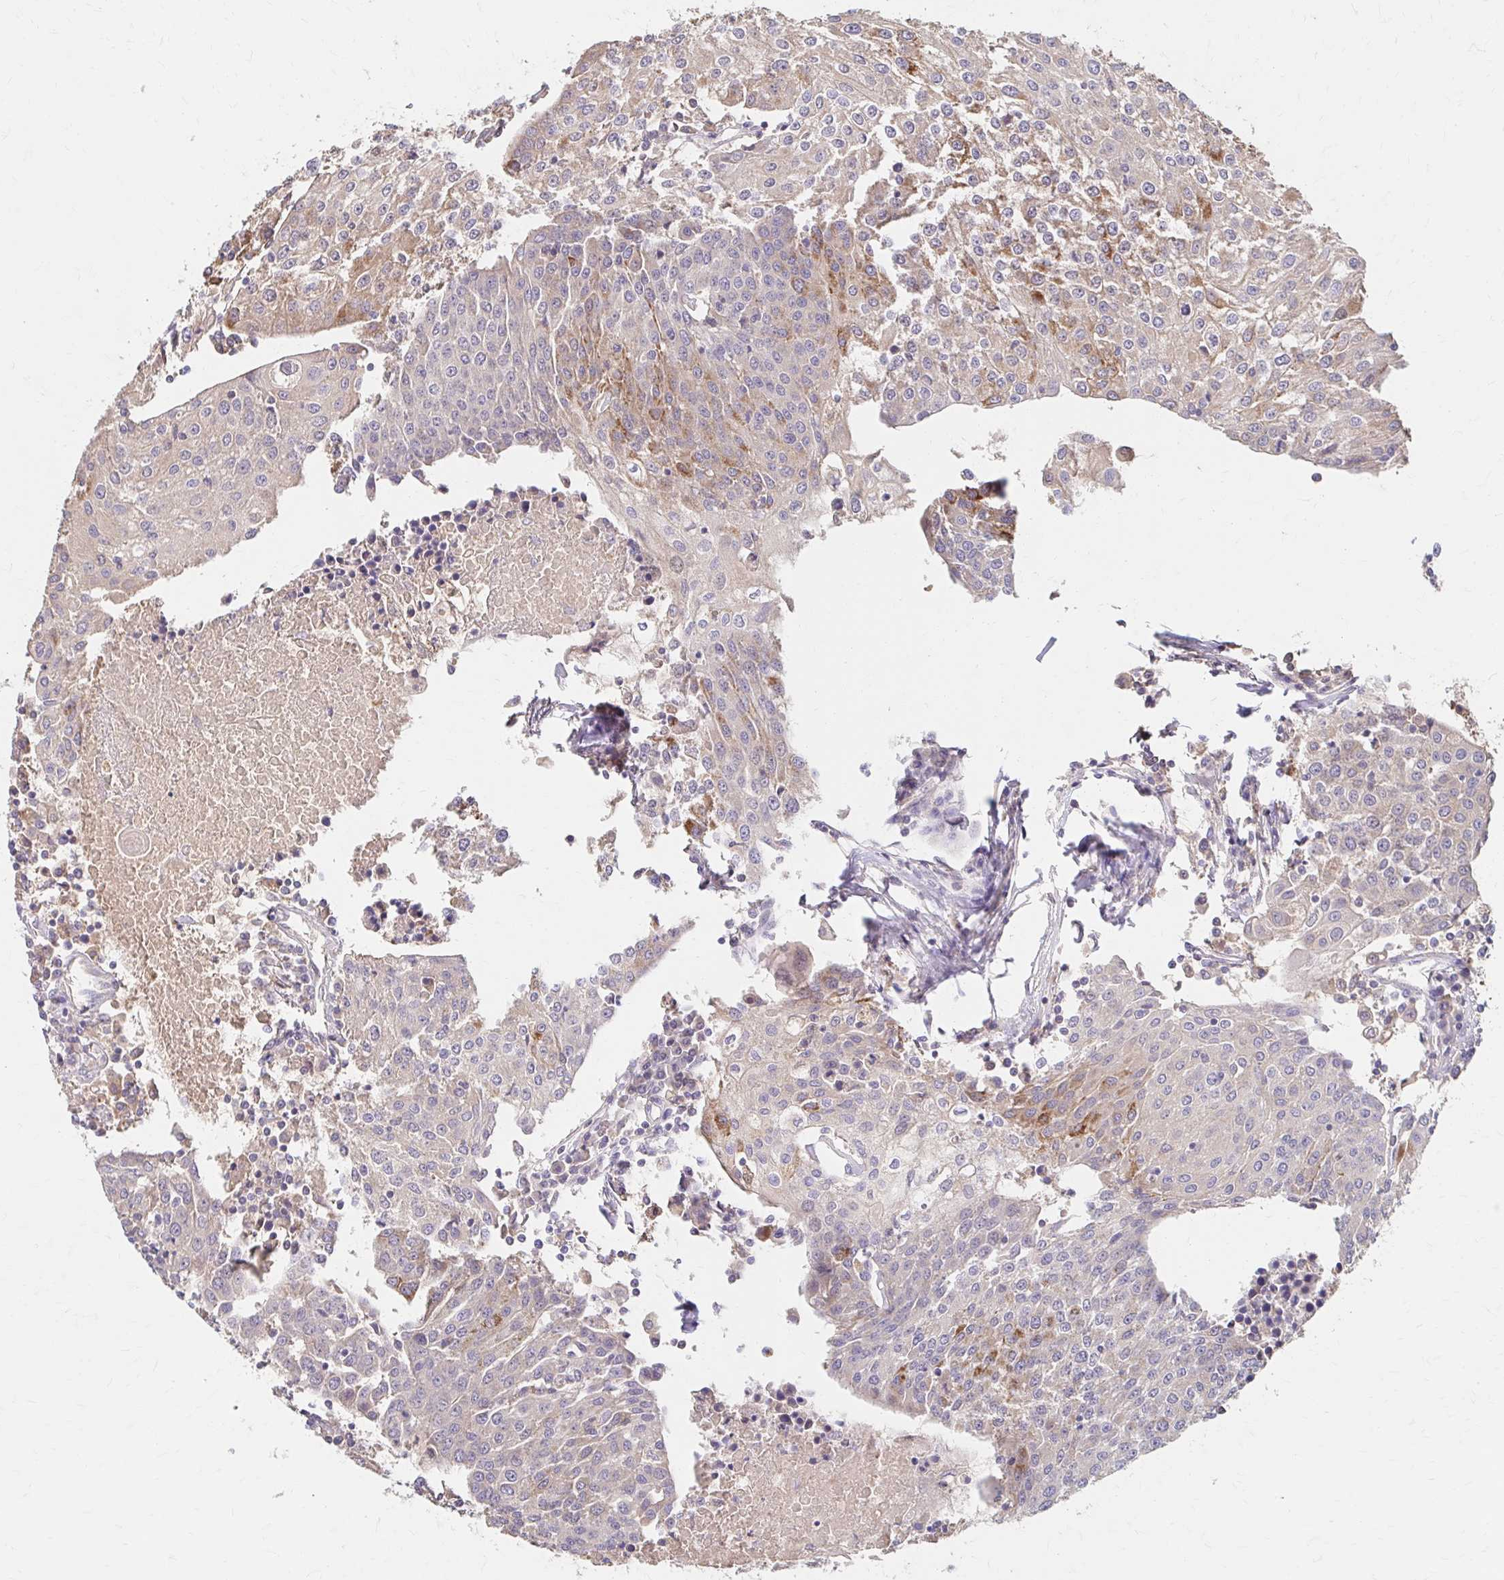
{"staining": {"intensity": "moderate", "quantity": "<25%", "location": "cytoplasmic/membranous"}, "tissue": "urothelial cancer", "cell_type": "Tumor cells", "image_type": "cancer", "snomed": [{"axis": "morphology", "description": "Urothelial carcinoma, High grade"}, {"axis": "topography", "description": "Urinary bladder"}], "caption": "This histopathology image shows urothelial cancer stained with IHC to label a protein in brown. The cytoplasmic/membranous of tumor cells show moderate positivity for the protein. Nuclei are counter-stained blue.", "gene": "HMGCS2", "patient": {"sex": "female", "age": 85}}